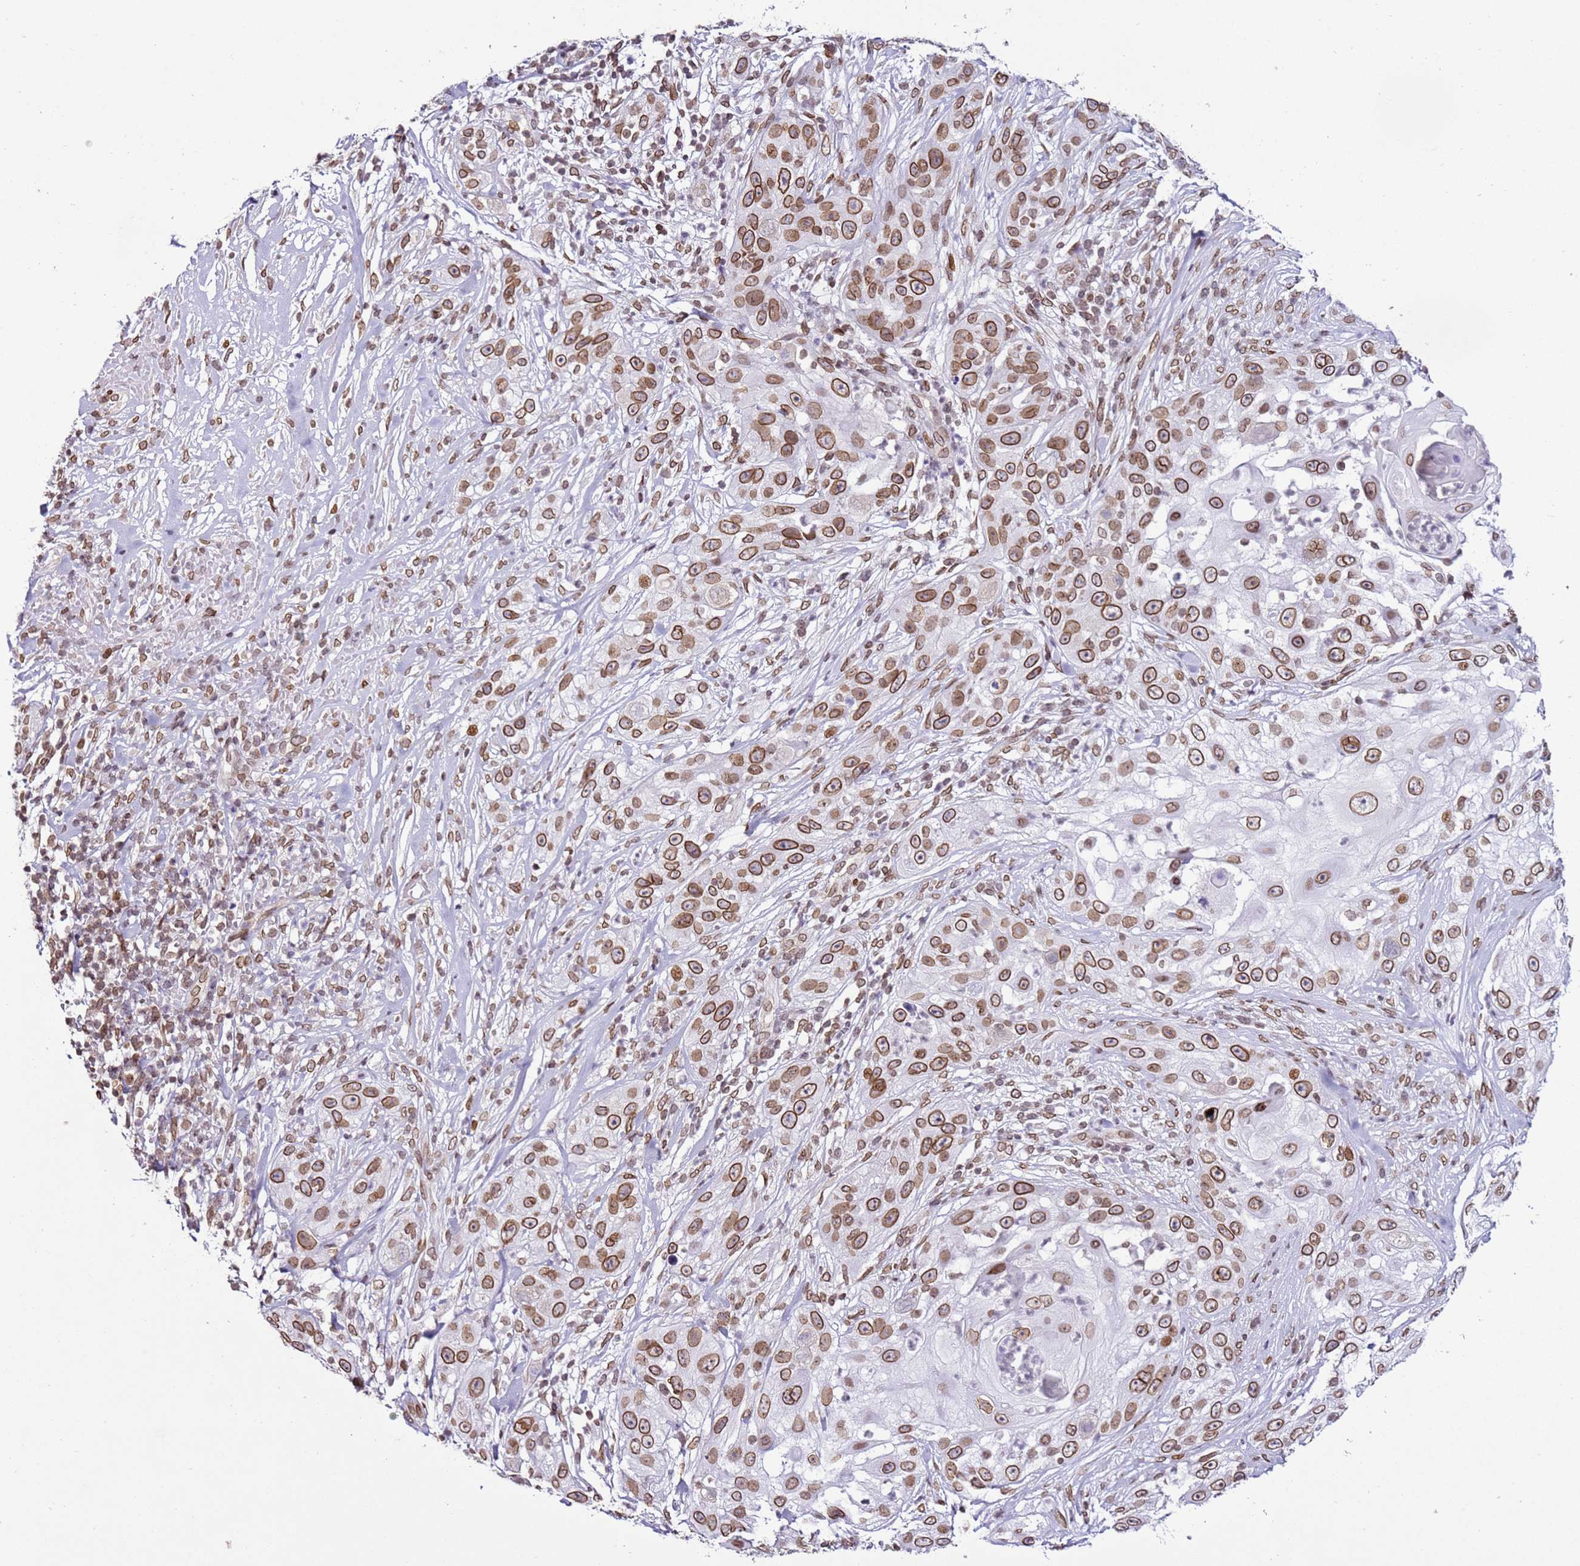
{"staining": {"intensity": "moderate", "quantity": ">75%", "location": "cytoplasmic/membranous,nuclear"}, "tissue": "skin cancer", "cell_type": "Tumor cells", "image_type": "cancer", "snomed": [{"axis": "morphology", "description": "Squamous cell carcinoma, NOS"}, {"axis": "topography", "description": "Skin"}], "caption": "Protein positivity by immunohistochemistry exhibits moderate cytoplasmic/membranous and nuclear staining in approximately >75% of tumor cells in skin cancer.", "gene": "POU6F1", "patient": {"sex": "female", "age": 44}}